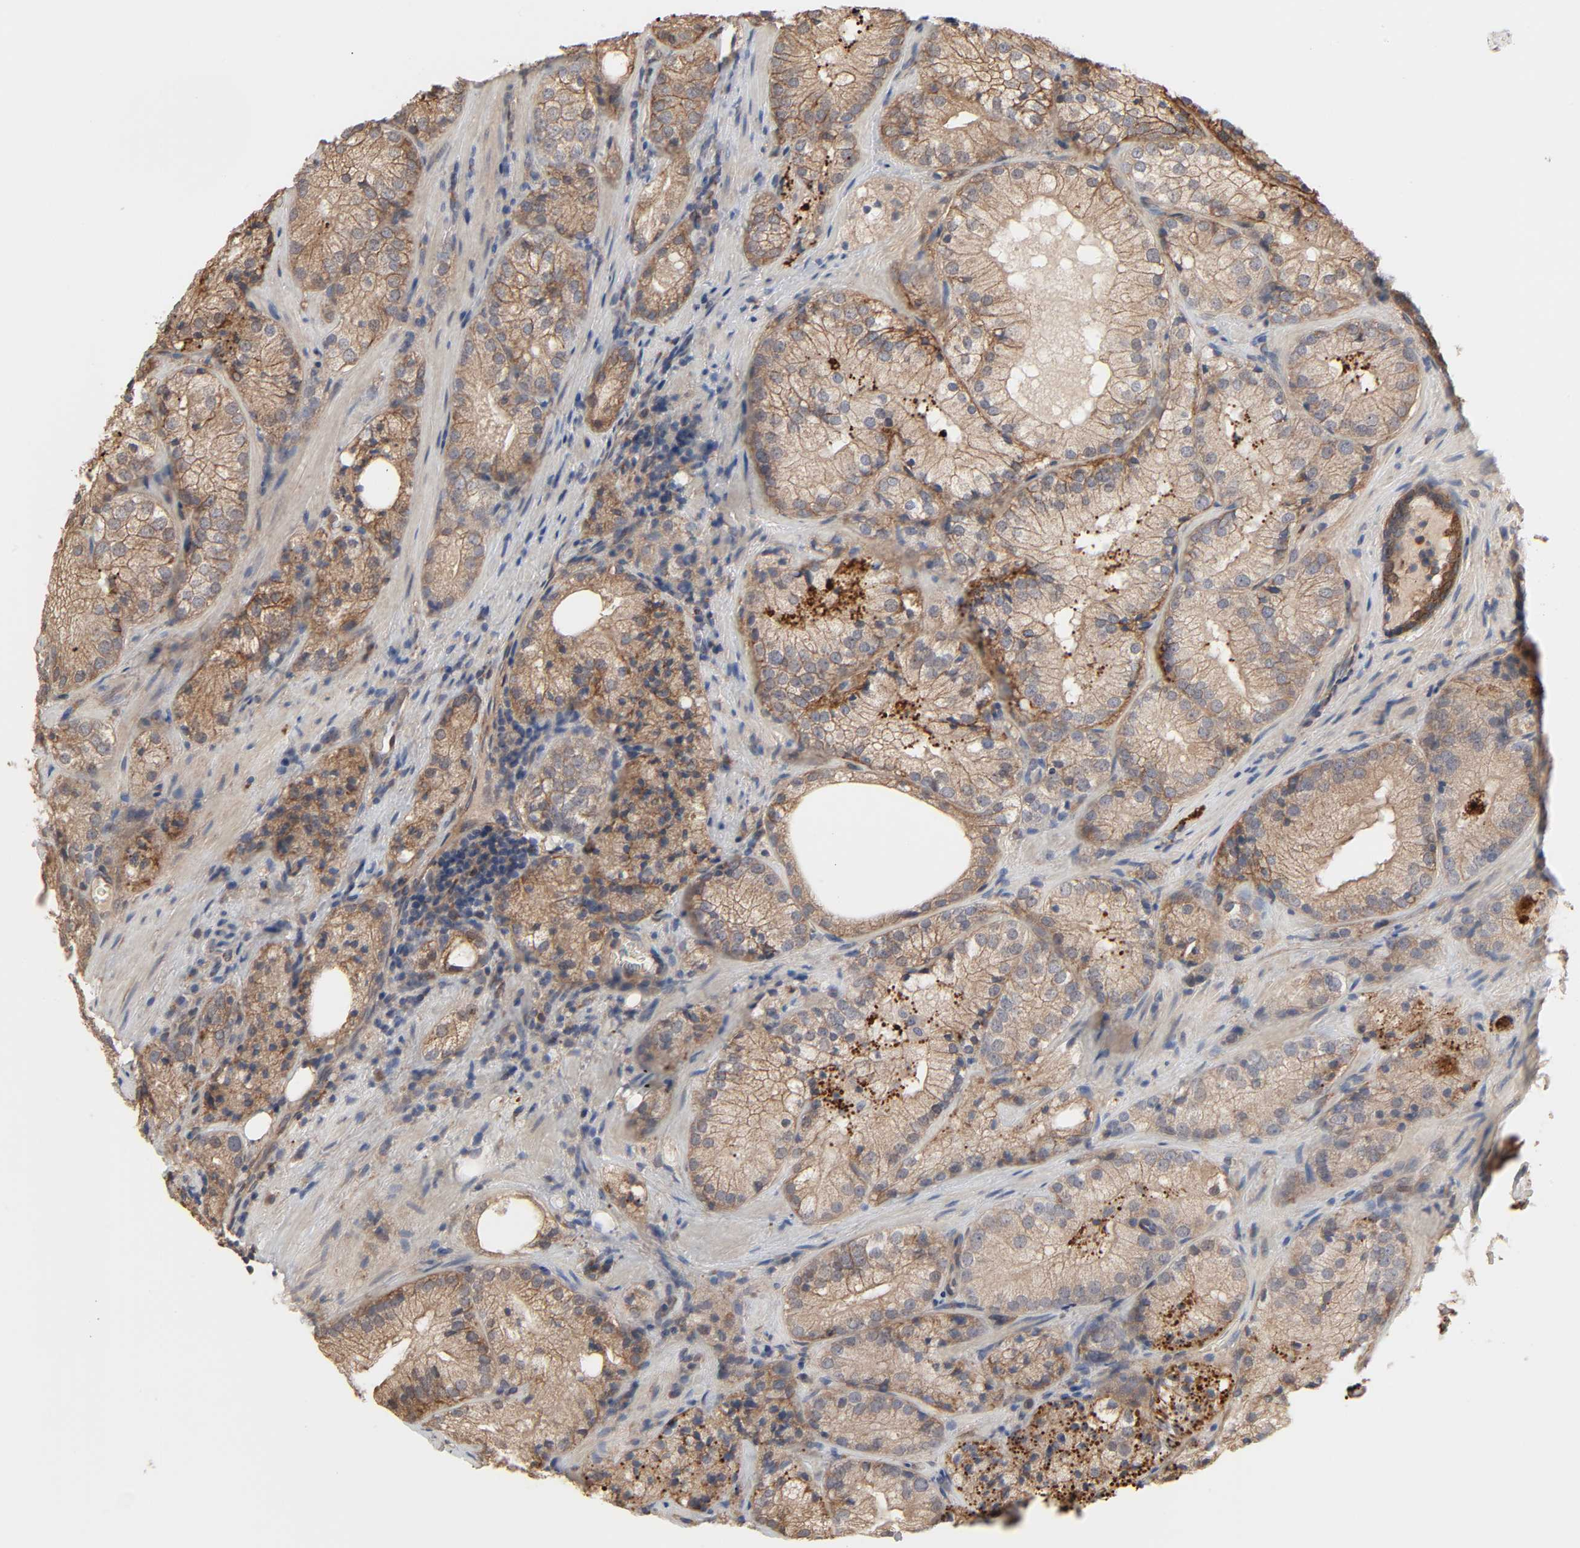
{"staining": {"intensity": "moderate", "quantity": ">75%", "location": "cytoplasmic/membranous"}, "tissue": "prostate cancer", "cell_type": "Tumor cells", "image_type": "cancer", "snomed": [{"axis": "morphology", "description": "Adenocarcinoma, Low grade"}, {"axis": "topography", "description": "Prostate"}], "caption": "Immunohistochemical staining of prostate low-grade adenocarcinoma displays medium levels of moderate cytoplasmic/membranous staining in about >75% of tumor cells. The protein of interest is stained brown, and the nuclei are stained in blue (DAB IHC with brightfield microscopy, high magnification).", "gene": "NDRG2", "patient": {"sex": "male", "age": 60}}